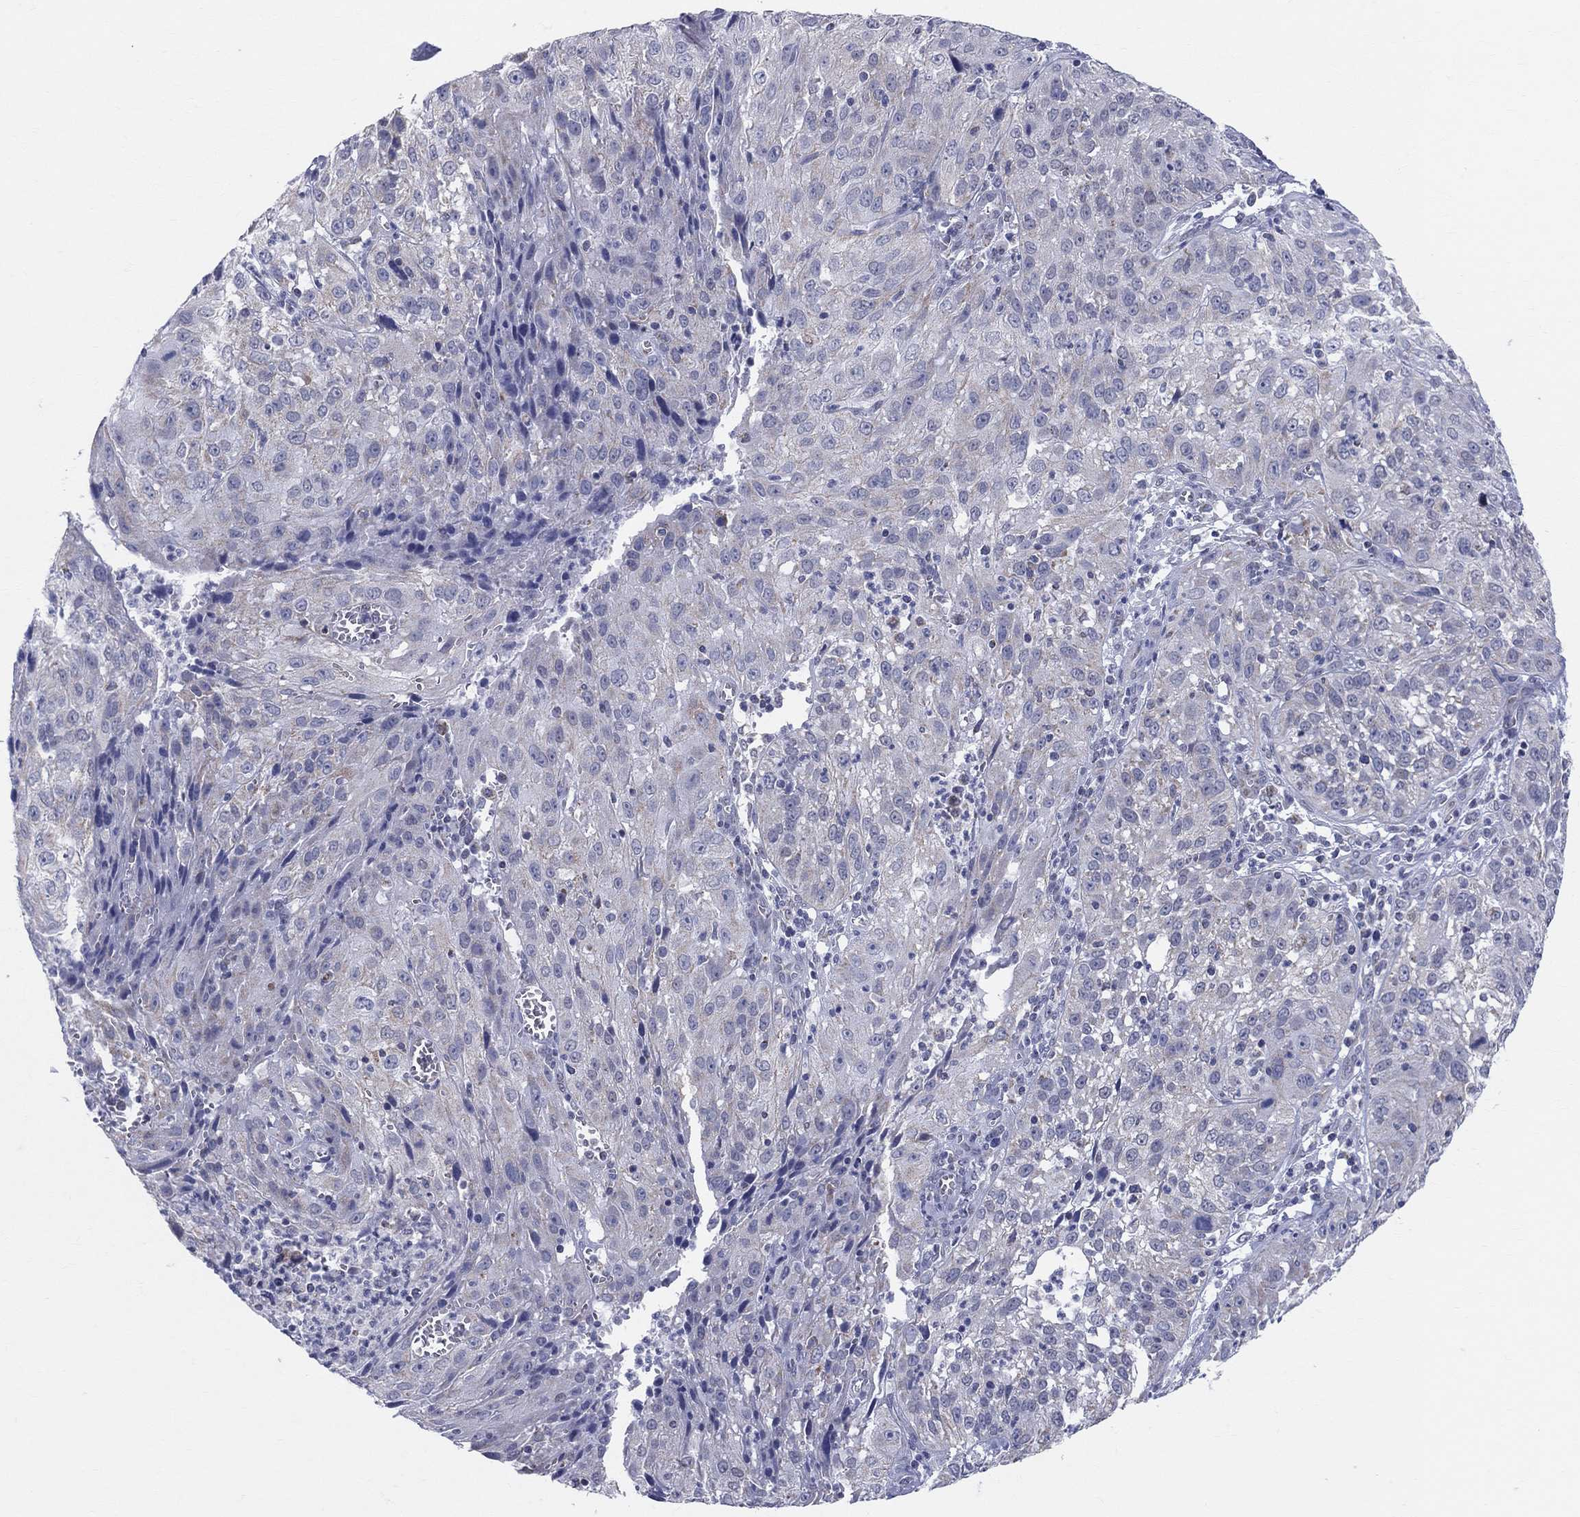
{"staining": {"intensity": "weak", "quantity": "<25%", "location": "cytoplasmic/membranous"}, "tissue": "cervical cancer", "cell_type": "Tumor cells", "image_type": "cancer", "snomed": [{"axis": "morphology", "description": "Squamous cell carcinoma, NOS"}, {"axis": "topography", "description": "Cervix"}], "caption": "High power microscopy histopathology image of an immunohistochemistry micrograph of cervical squamous cell carcinoma, revealing no significant positivity in tumor cells.", "gene": "KISS1R", "patient": {"sex": "female", "age": 32}}